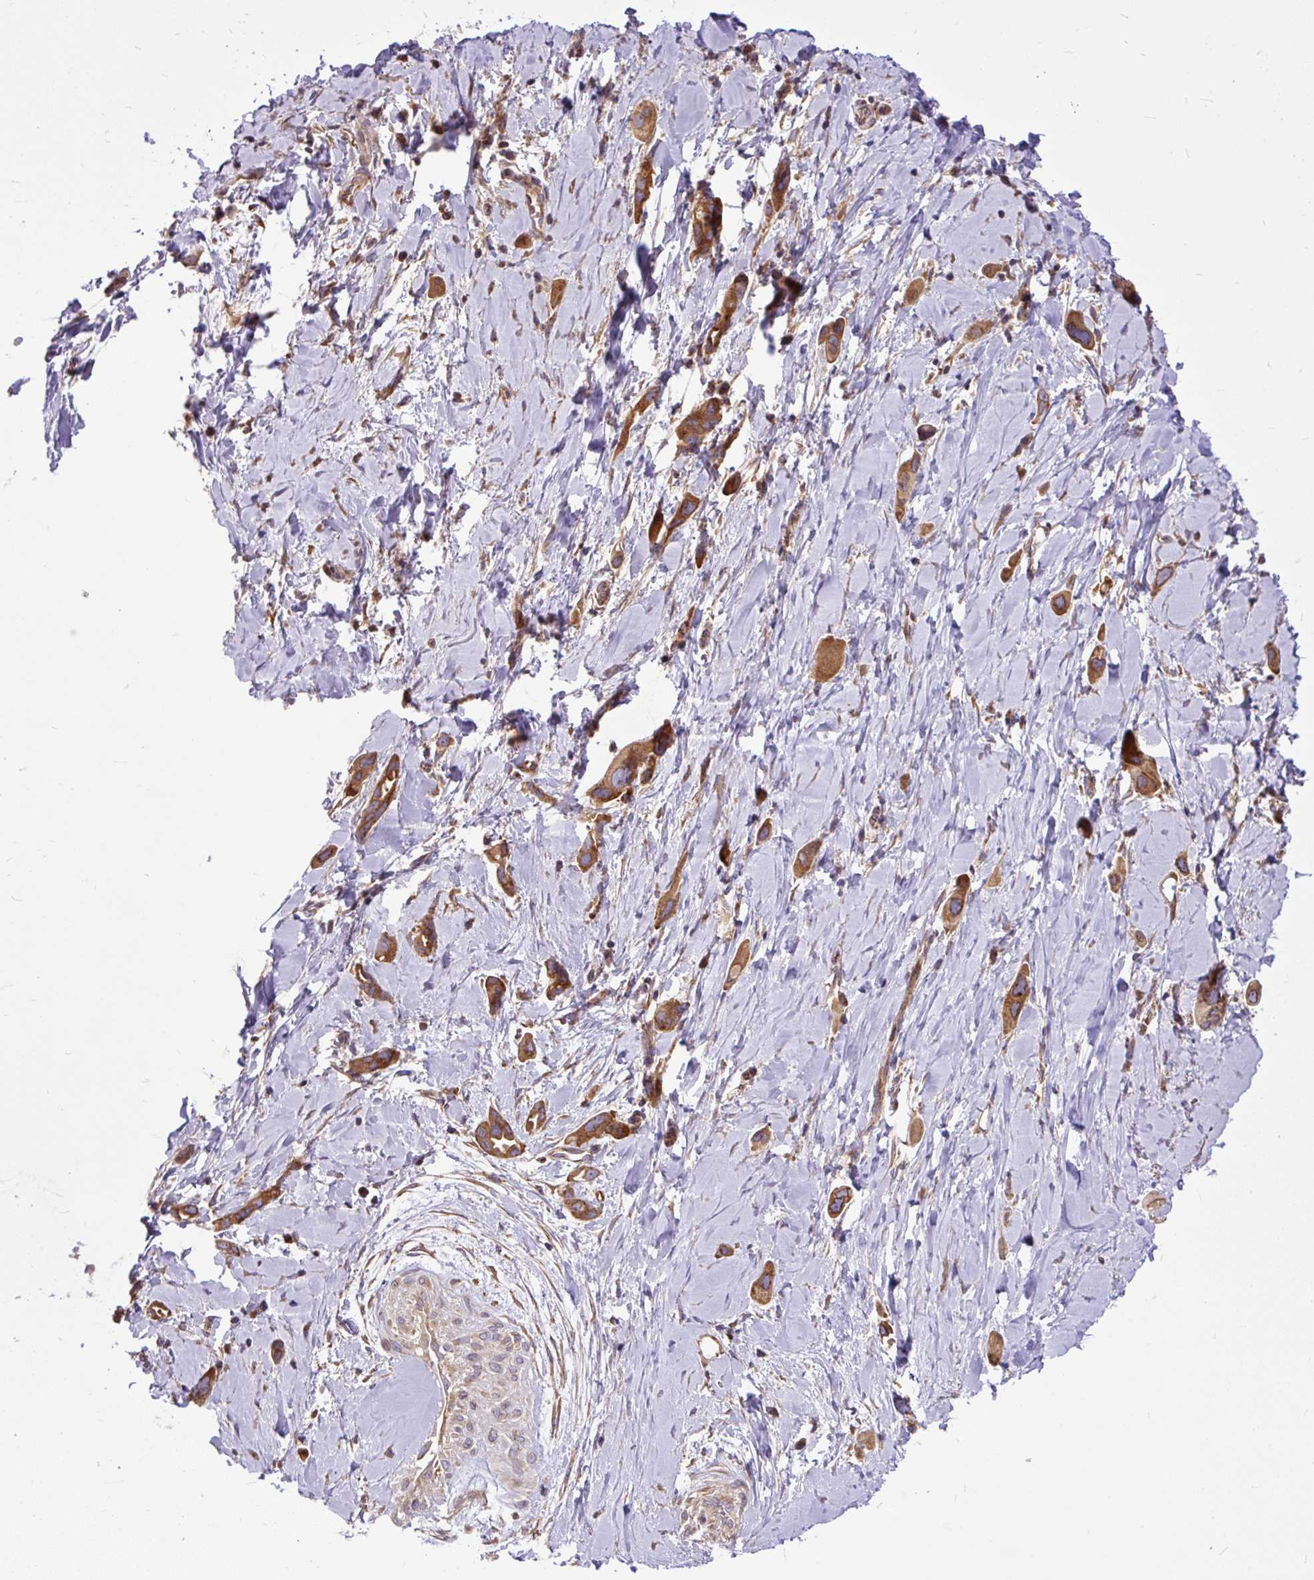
{"staining": {"intensity": "strong", "quantity": ">75%", "location": "cytoplasmic/membranous"}, "tissue": "lung cancer", "cell_type": "Tumor cells", "image_type": "cancer", "snomed": [{"axis": "morphology", "description": "Adenocarcinoma, NOS"}, {"axis": "topography", "description": "Lung"}], "caption": "Immunohistochemistry (IHC) (DAB (3,3'-diaminobenzidine)) staining of human lung cancer demonstrates strong cytoplasmic/membranous protein staining in approximately >75% of tumor cells.", "gene": "TRIM17", "patient": {"sex": "male", "age": 76}}